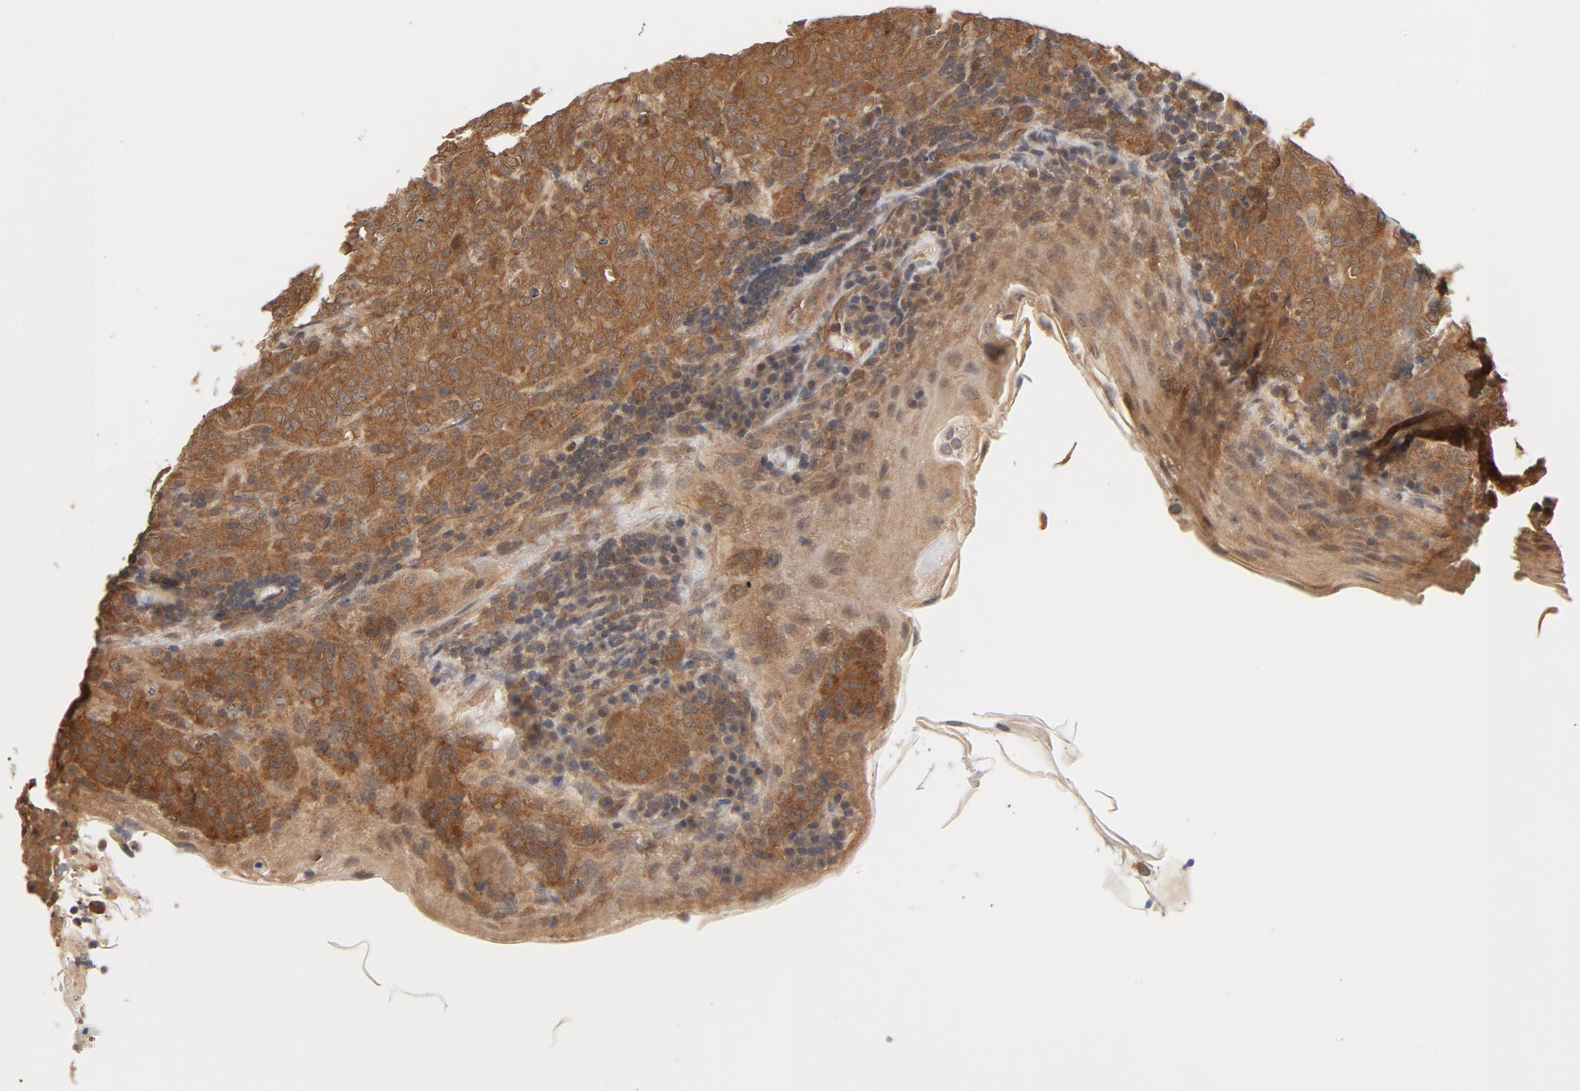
{"staining": {"intensity": "moderate", "quantity": ">75%", "location": "cytoplasmic/membranous"}, "tissue": "lymphoma", "cell_type": "Tumor cells", "image_type": "cancer", "snomed": [{"axis": "morphology", "description": "Malignant lymphoma, non-Hodgkin's type, High grade"}, {"axis": "topography", "description": "Tonsil"}], "caption": "Lymphoma stained for a protein demonstrates moderate cytoplasmic/membranous positivity in tumor cells.", "gene": "CDC37", "patient": {"sex": "female", "age": 36}}